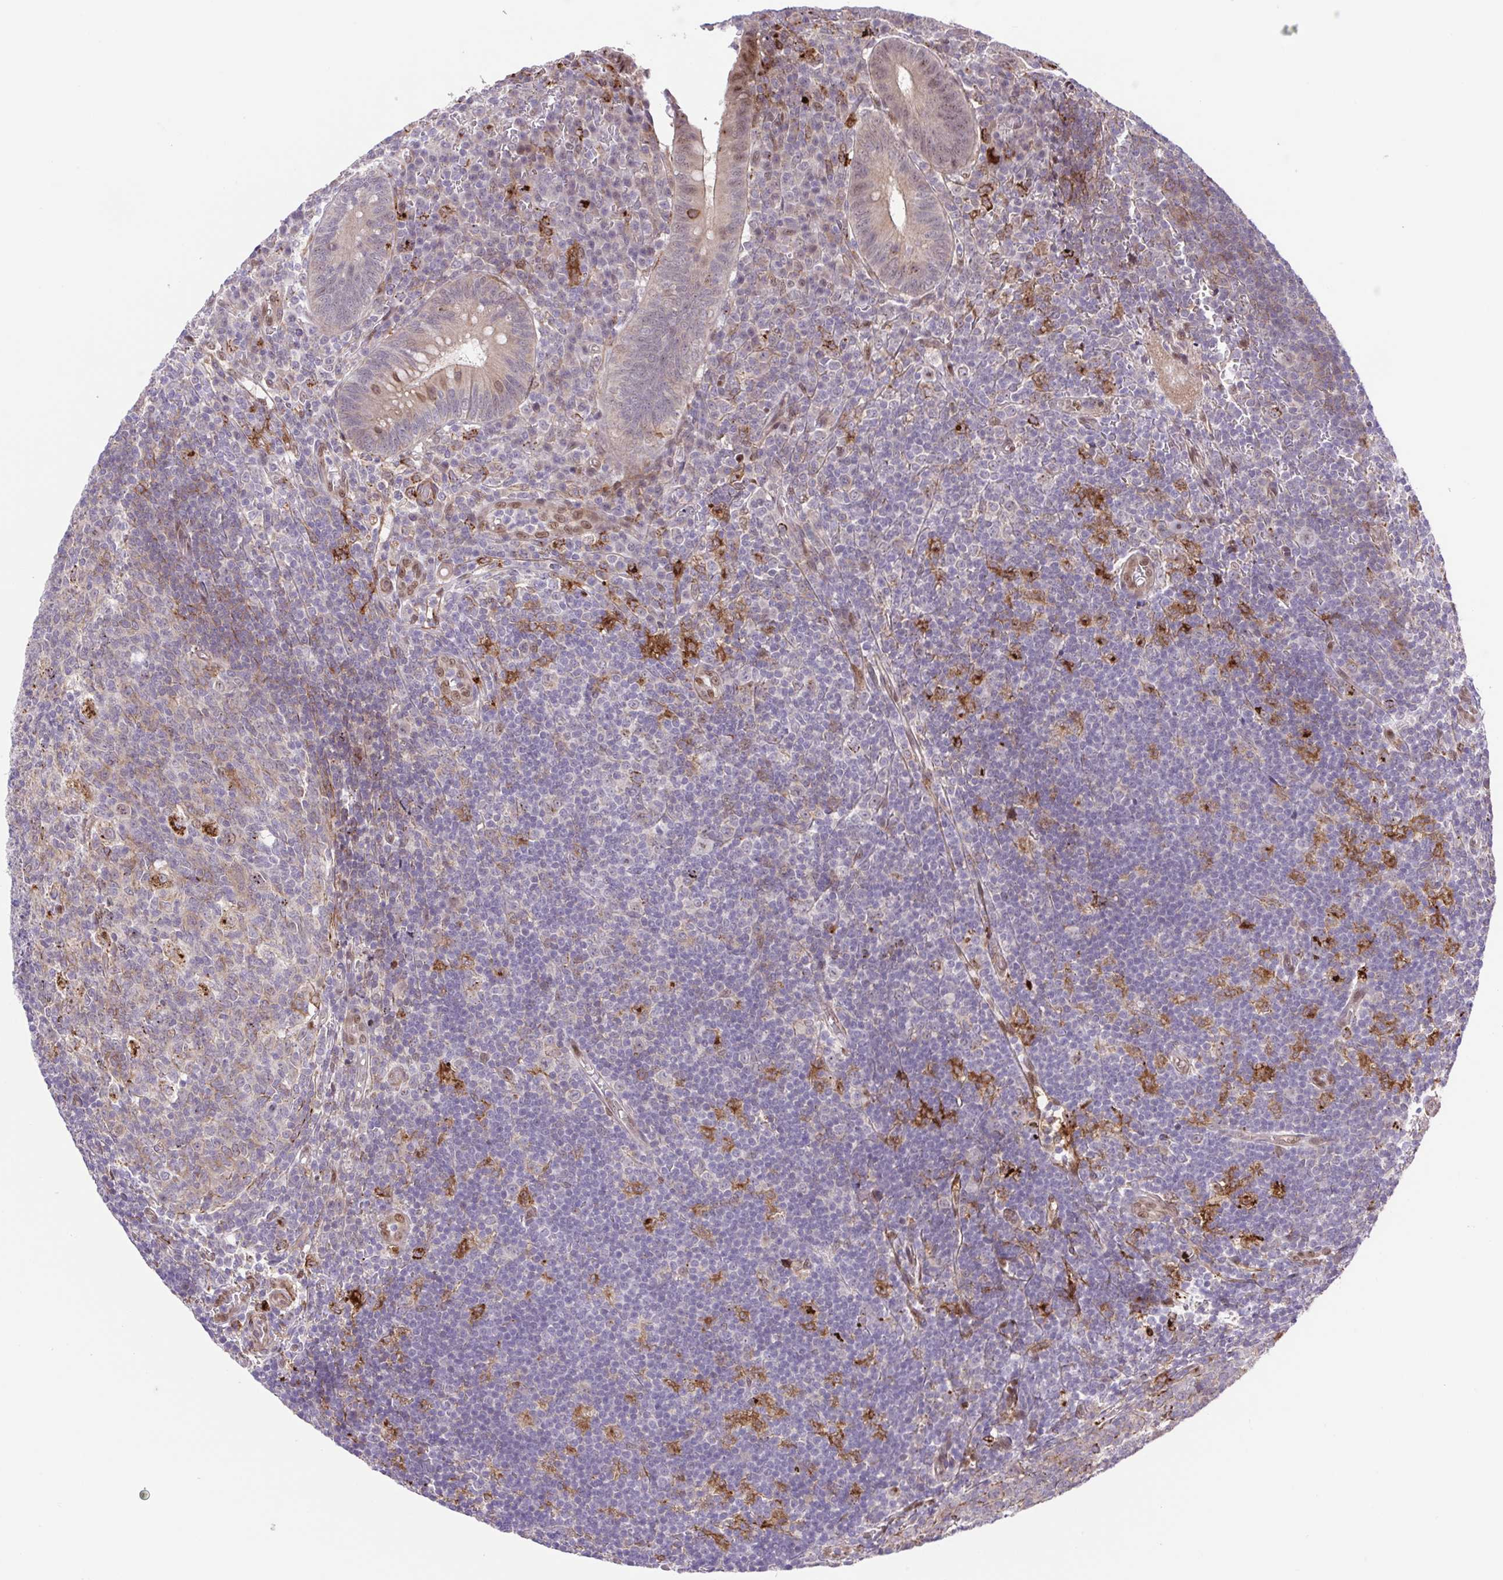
{"staining": {"intensity": "weak", "quantity": "25%-75%", "location": "cytoplasmic/membranous,nuclear"}, "tissue": "appendix", "cell_type": "Glandular cells", "image_type": "normal", "snomed": [{"axis": "morphology", "description": "Normal tissue, NOS"}, {"axis": "topography", "description": "Appendix"}], "caption": "An immunohistochemistry (IHC) micrograph of benign tissue is shown. Protein staining in brown highlights weak cytoplasmic/membranous,nuclear positivity in appendix within glandular cells.", "gene": "ERG", "patient": {"sex": "male", "age": 18}}